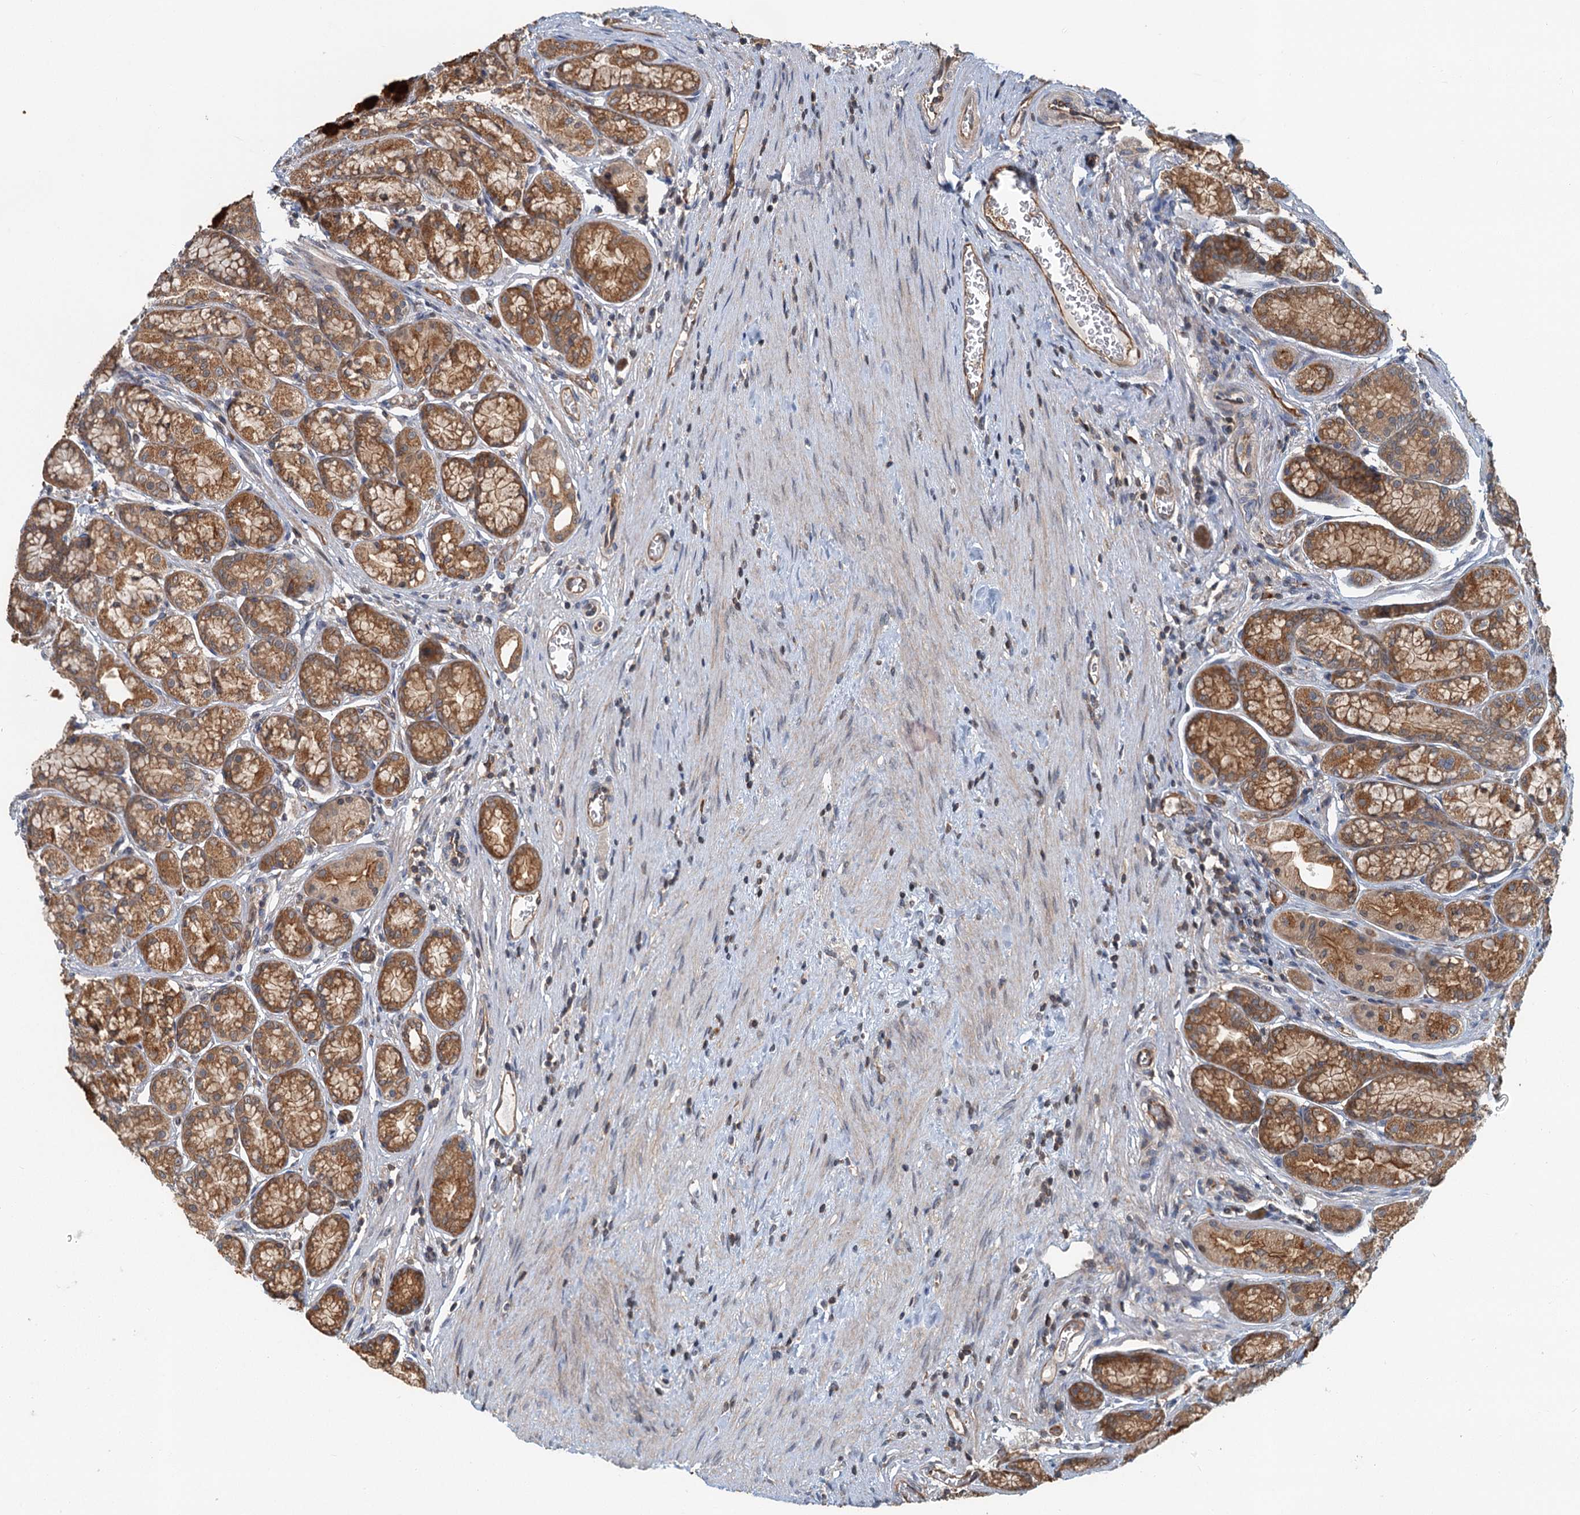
{"staining": {"intensity": "strong", "quantity": ">75%", "location": "cytoplasmic/membranous"}, "tissue": "stomach", "cell_type": "Glandular cells", "image_type": "normal", "snomed": [{"axis": "morphology", "description": "Normal tissue, NOS"}, {"axis": "morphology", "description": "Adenocarcinoma, NOS"}, {"axis": "morphology", "description": "Adenocarcinoma, High grade"}, {"axis": "topography", "description": "Stomach, upper"}, {"axis": "topography", "description": "Stomach"}], "caption": "IHC histopathology image of normal stomach stained for a protein (brown), which displays high levels of strong cytoplasmic/membranous staining in approximately >75% of glandular cells.", "gene": "ZNF527", "patient": {"sex": "female", "age": 65}}